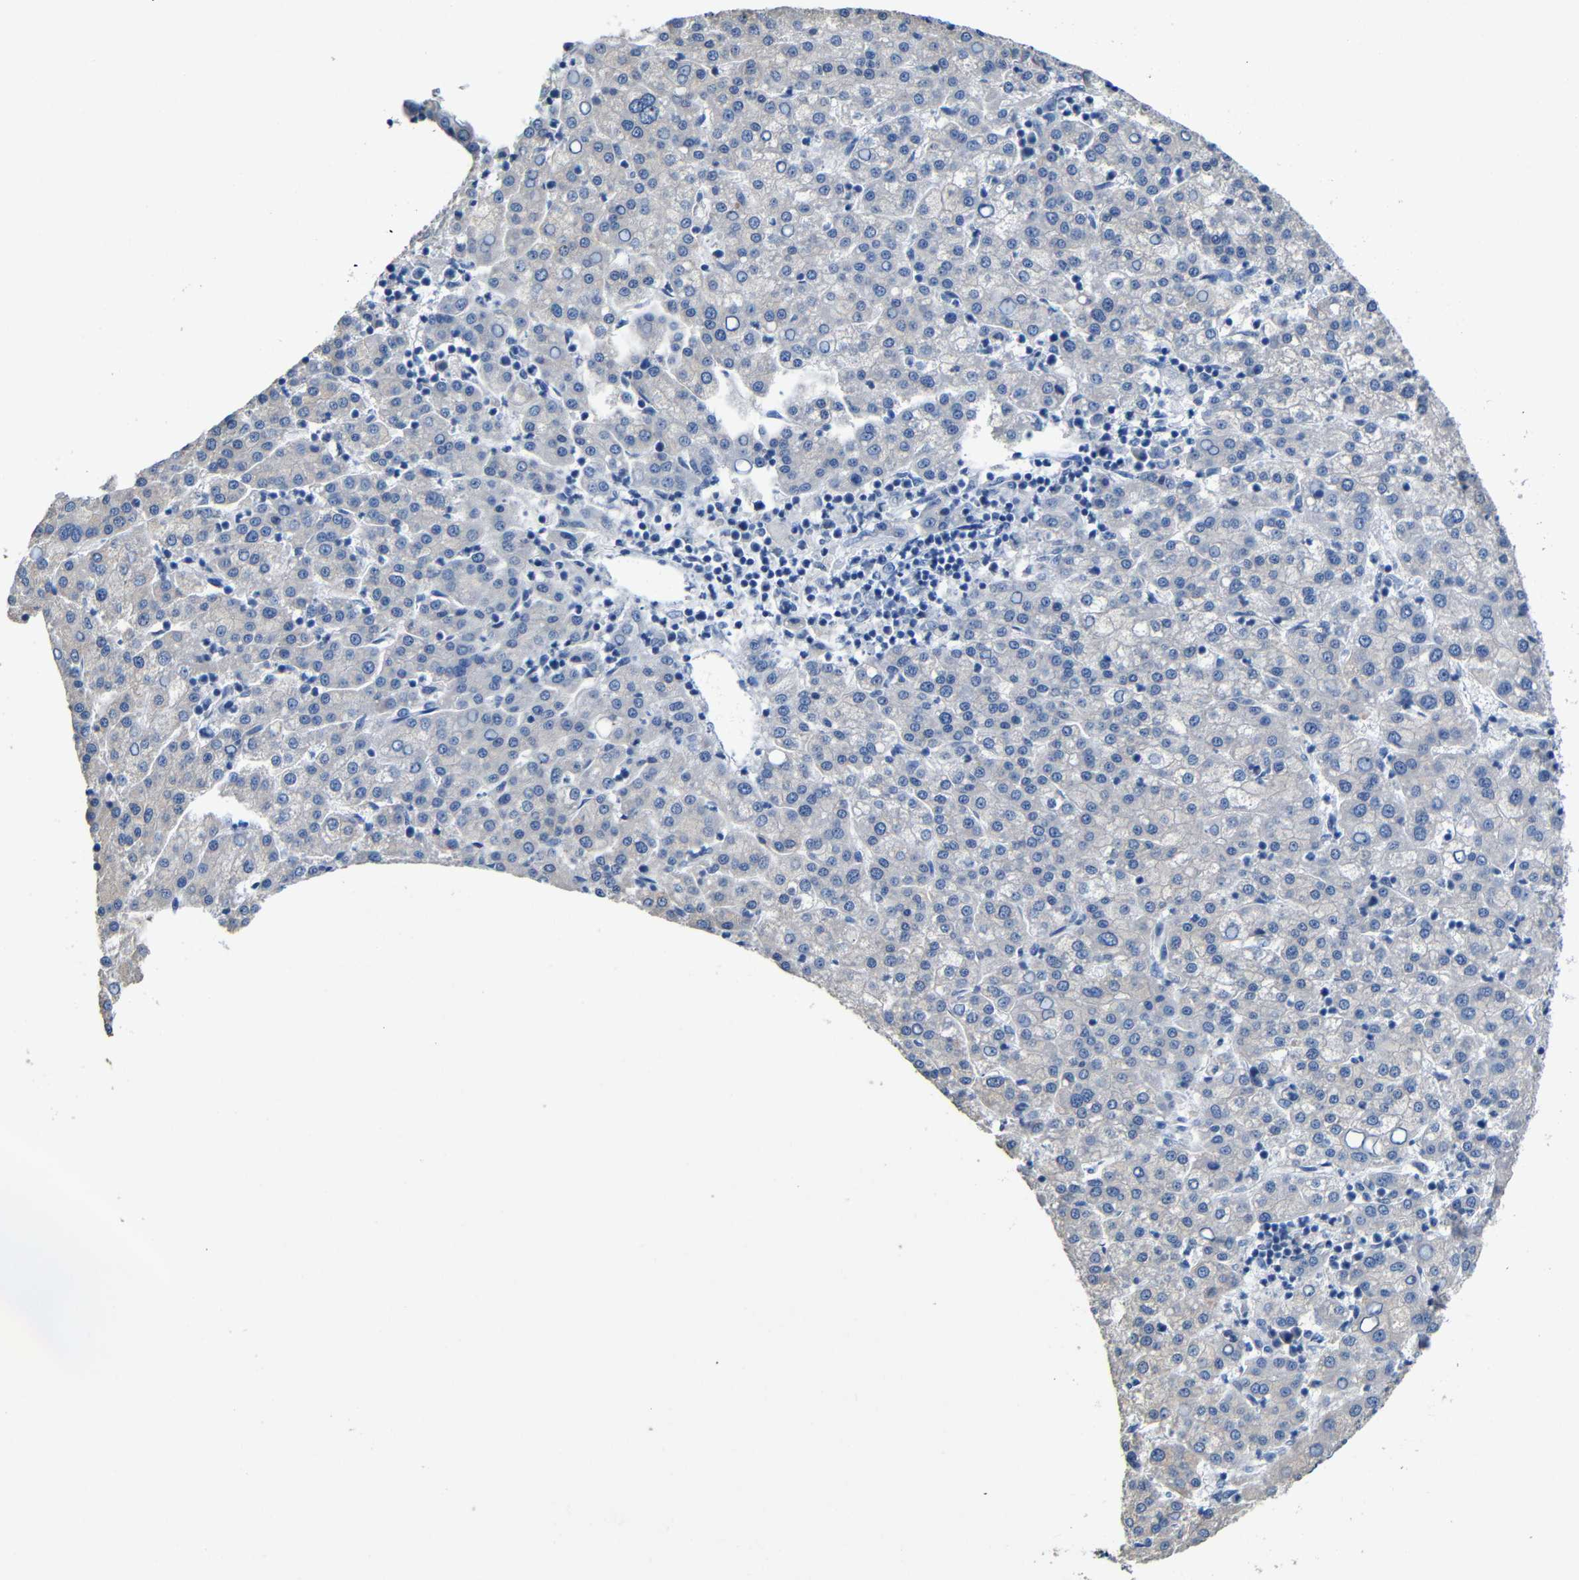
{"staining": {"intensity": "negative", "quantity": "none", "location": "none"}, "tissue": "liver cancer", "cell_type": "Tumor cells", "image_type": "cancer", "snomed": [{"axis": "morphology", "description": "Carcinoma, Hepatocellular, NOS"}, {"axis": "topography", "description": "Liver"}], "caption": "High magnification brightfield microscopy of liver hepatocellular carcinoma stained with DAB (3,3'-diaminobenzidine) (brown) and counterstained with hematoxylin (blue): tumor cells show no significant staining.", "gene": "ACKR2", "patient": {"sex": "female", "age": 58}}